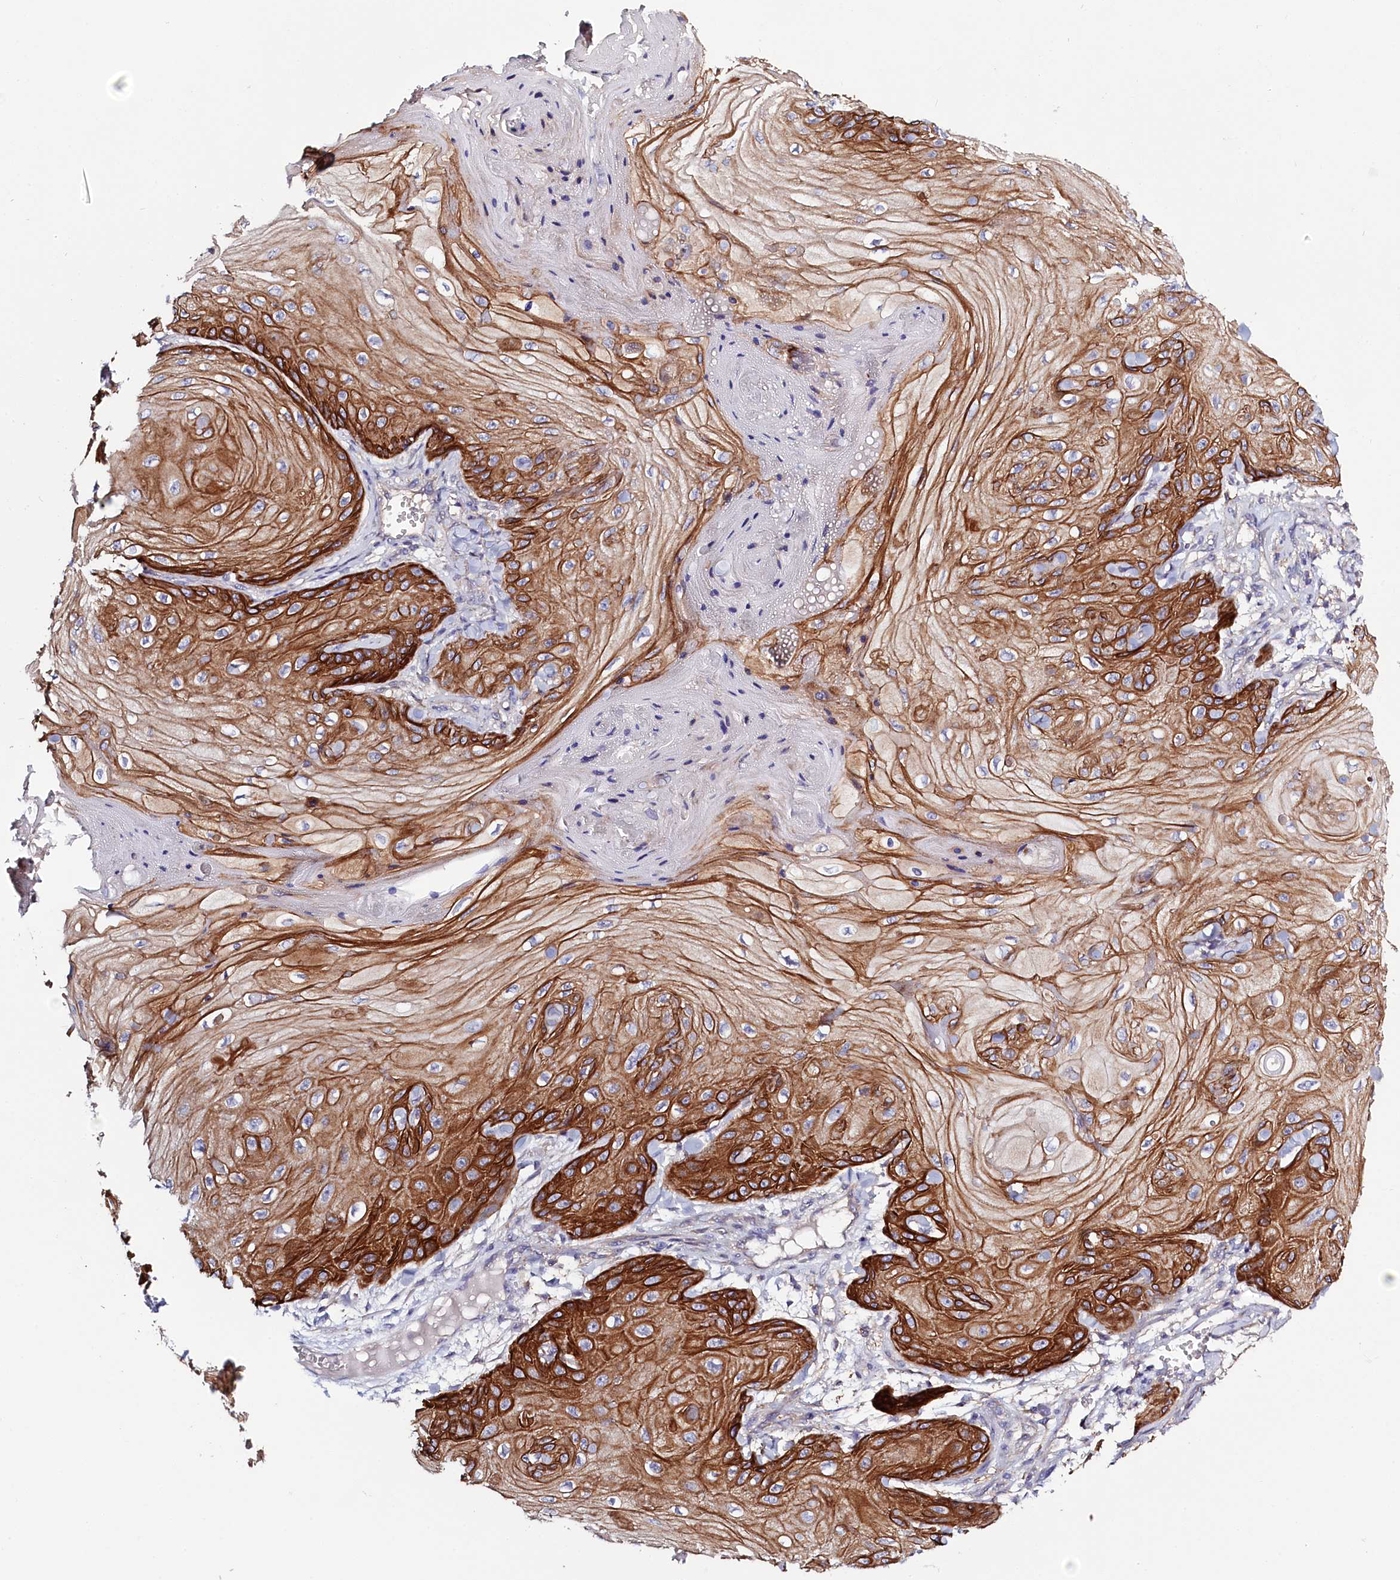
{"staining": {"intensity": "strong", "quantity": ">75%", "location": "cytoplasmic/membranous"}, "tissue": "skin cancer", "cell_type": "Tumor cells", "image_type": "cancer", "snomed": [{"axis": "morphology", "description": "Squamous cell carcinoma, NOS"}, {"axis": "topography", "description": "Skin"}], "caption": "IHC (DAB) staining of skin cancer (squamous cell carcinoma) shows strong cytoplasmic/membranous protein positivity in approximately >75% of tumor cells.", "gene": "PDE6D", "patient": {"sex": "male", "age": 74}}